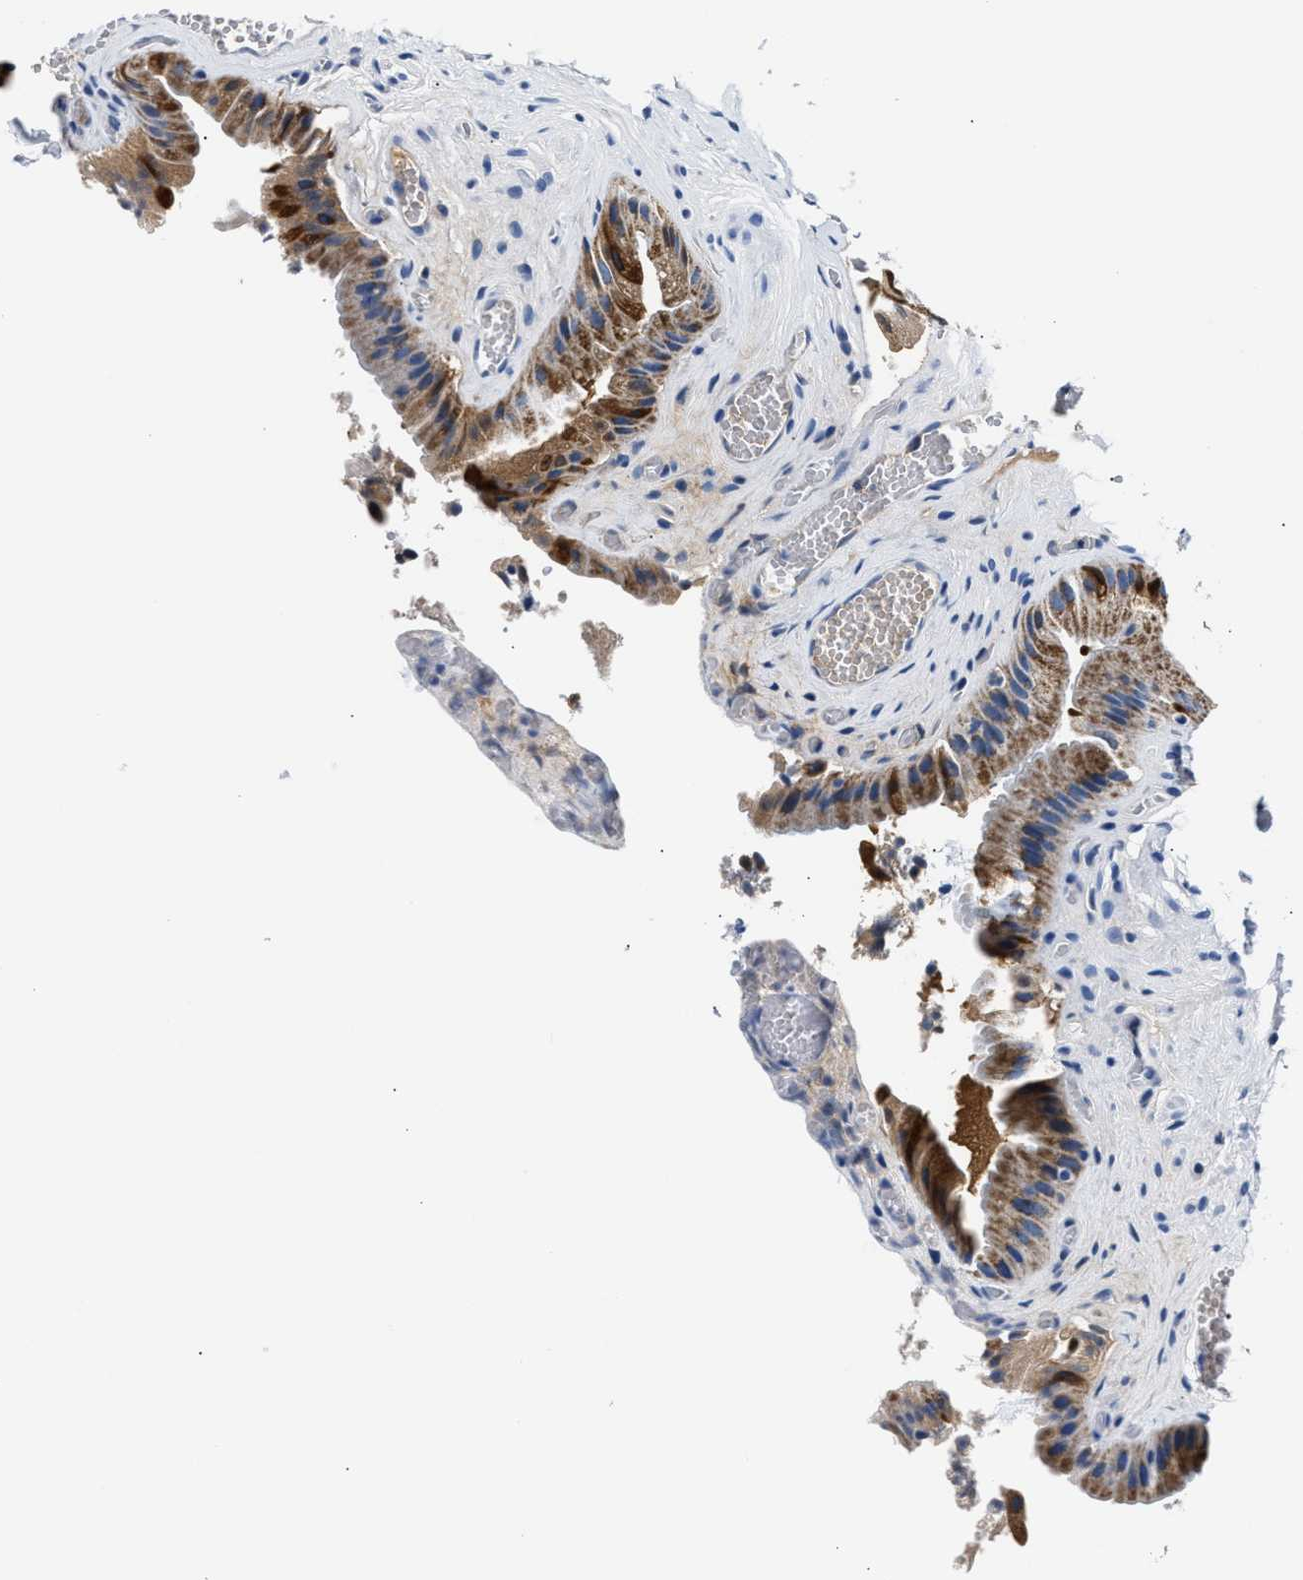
{"staining": {"intensity": "moderate", "quantity": ">75%", "location": "cytoplasmic/membranous"}, "tissue": "gallbladder", "cell_type": "Glandular cells", "image_type": "normal", "snomed": [{"axis": "morphology", "description": "Normal tissue, NOS"}, {"axis": "topography", "description": "Gallbladder"}], "caption": "Approximately >75% of glandular cells in benign gallbladder demonstrate moderate cytoplasmic/membranous protein positivity as visualized by brown immunohistochemical staining.", "gene": "AMACR", "patient": {"sex": "male", "age": 49}}